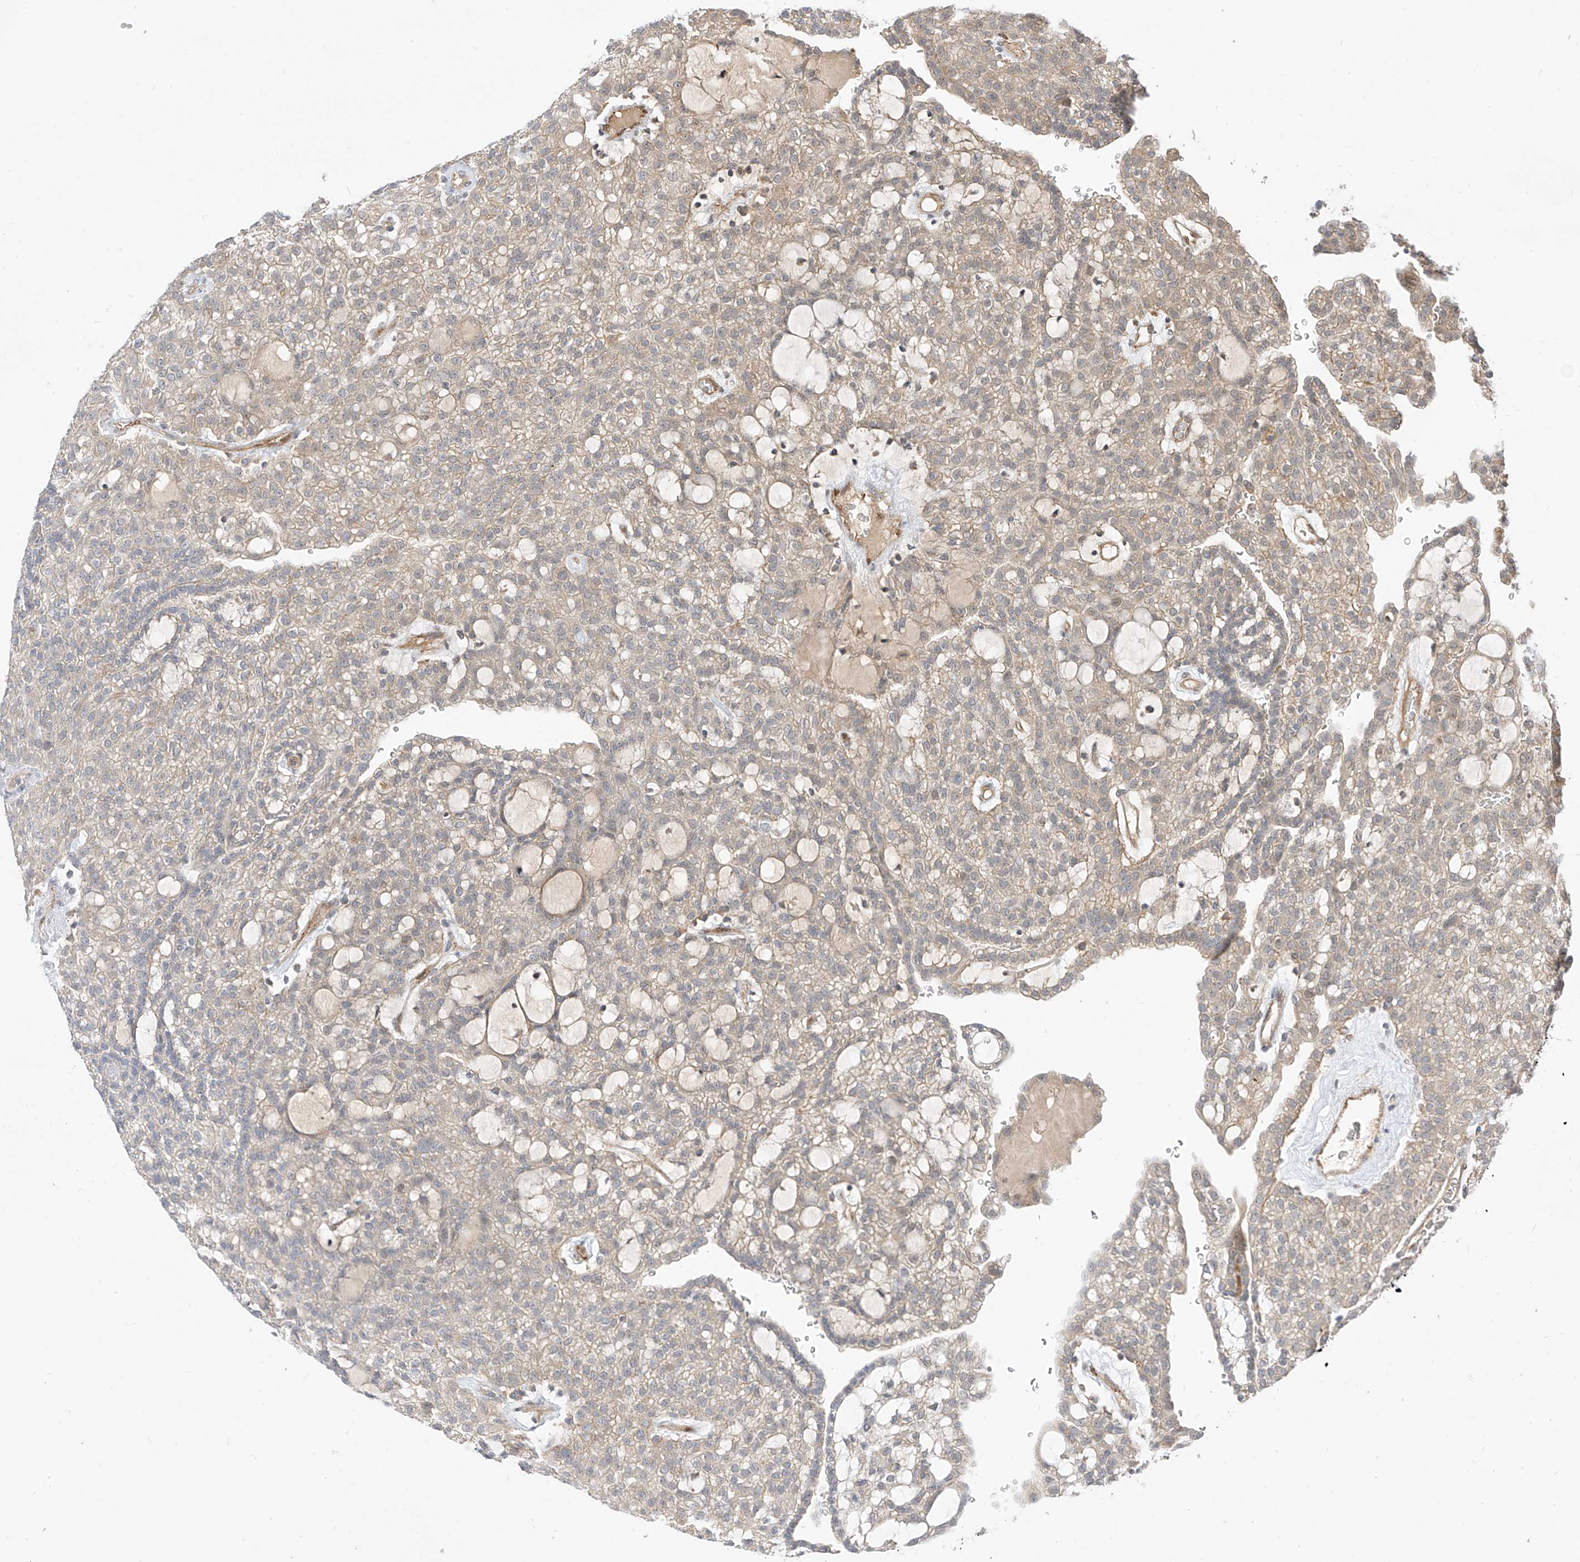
{"staining": {"intensity": "weak", "quantity": "<25%", "location": "cytoplasmic/membranous"}, "tissue": "renal cancer", "cell_type": "Tumor cells", "image_type": "cancer", "snomed": [{"axis": "morphology", "description": "Adenocarcinoma, NOS"}, {"axis": "topography", "description": "Kidney"}], "caption": "Immunohistochemistry photomicrograph of renal adenocarcinoma stained for a protein (brown), which reveals no positivity in tumor cells.", "gene": "MRTFA", "patient": {"sex": "male", "age": 63}}